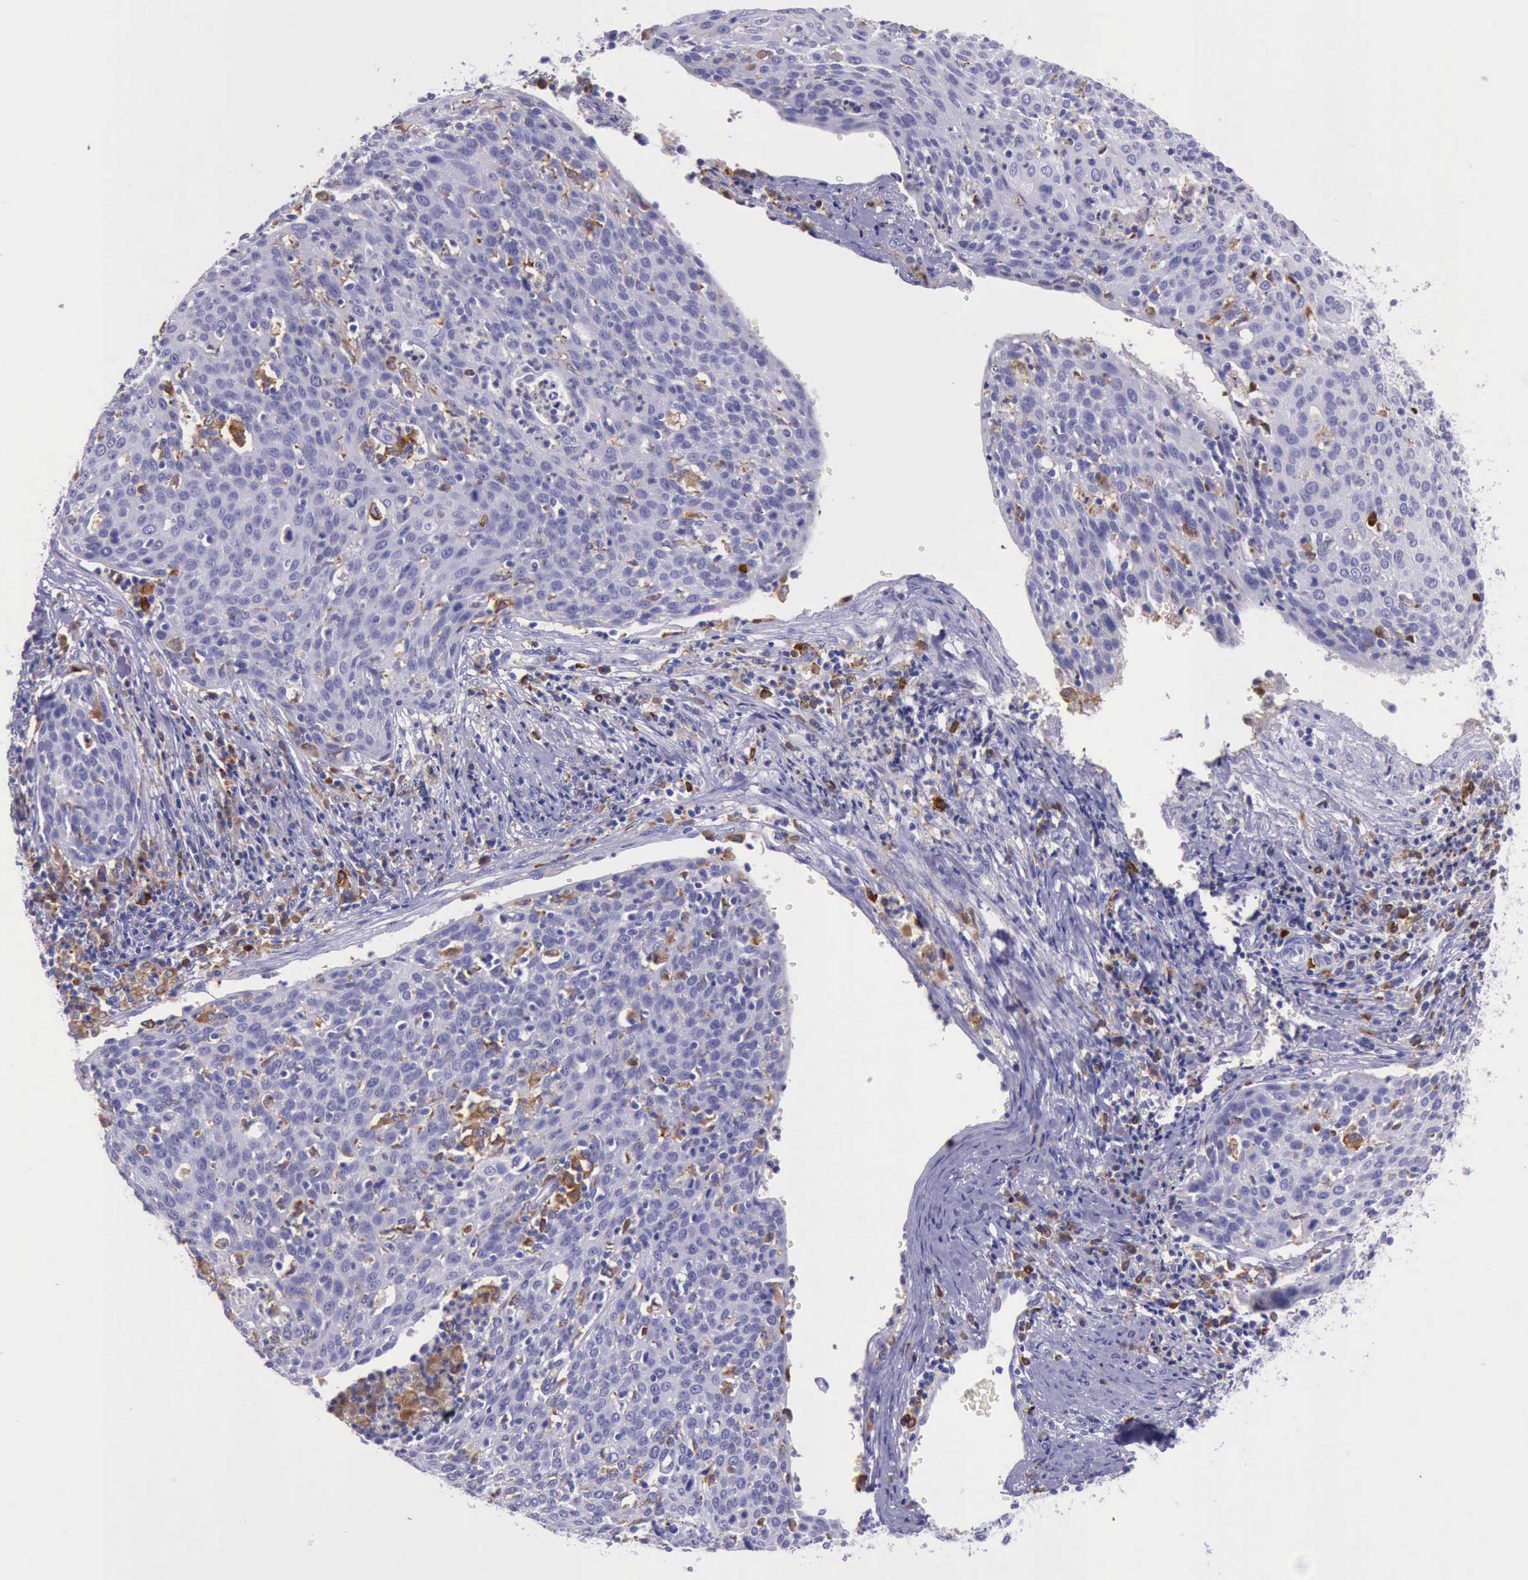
{"staining": {"intensity": "negative", "quantity": "none", "location": "none"}, "tissue": "cervical cancer", "cell_type": "Tumor cells", "image_type": "cancer", "snomed": [{"axis": "morphology", "description": "Squamous cell carcinoma, NOS"}, {"axis": "topography", "description": "Cervix"}], "caption": "Immunohistochemistry (IHC) photomicrograph of neoplastic tissue: human cervical cancer (squamous cell carcinoma) stained with DAB (3,3'-diaminobenzidine) reveals no significant protein expression in tumor cells.", "gene": "BTK", "patient": {"sex": "female", "age": 38}}